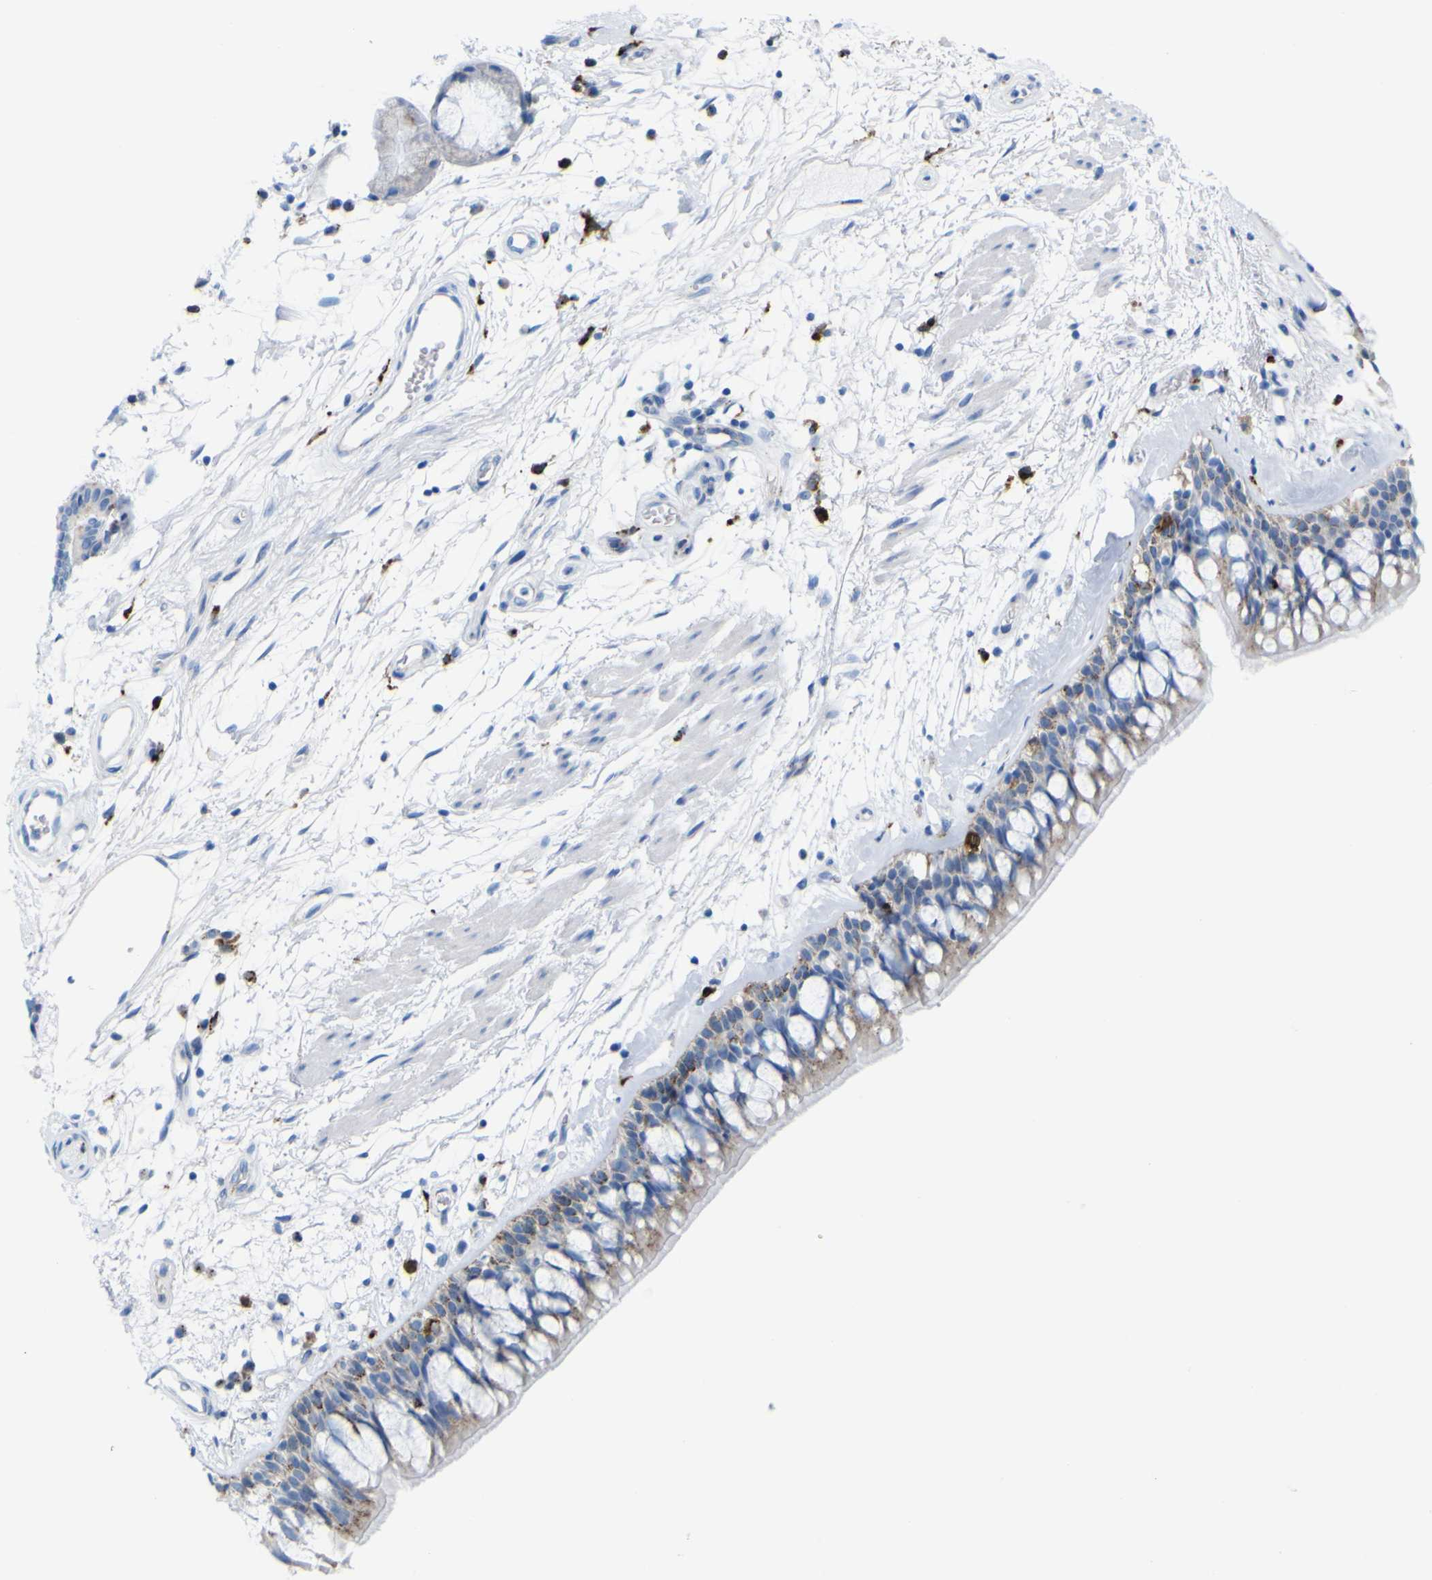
{"staining": {"intensity": "moderate", "quantity": "25%-75%", "location": "cytoplasmic/membranous"}, "tissue": "bronchus", "cell_type": "Respiratory epithelial cells", "image_type": "normal", "snomed": [{"axis": "morphology", "description": "Normal tissue, NOS"}, {"axis": "morphology", "description": "Adenocarcinoma, NOS"}, {"axis": "topography", "description": "Bronchus"}, {"axis": "topography", "description": "Lung"}], "caption": "Moderate cytoplasmic/membranous staining is identified in approximately 25%-75% of respiratory epithelial cells in normal bronchus. (Brightfield microscopy of DAB IHC at high magnification).", "gene": "PLD3", "patient": {"sex": "female", "age": 54}}